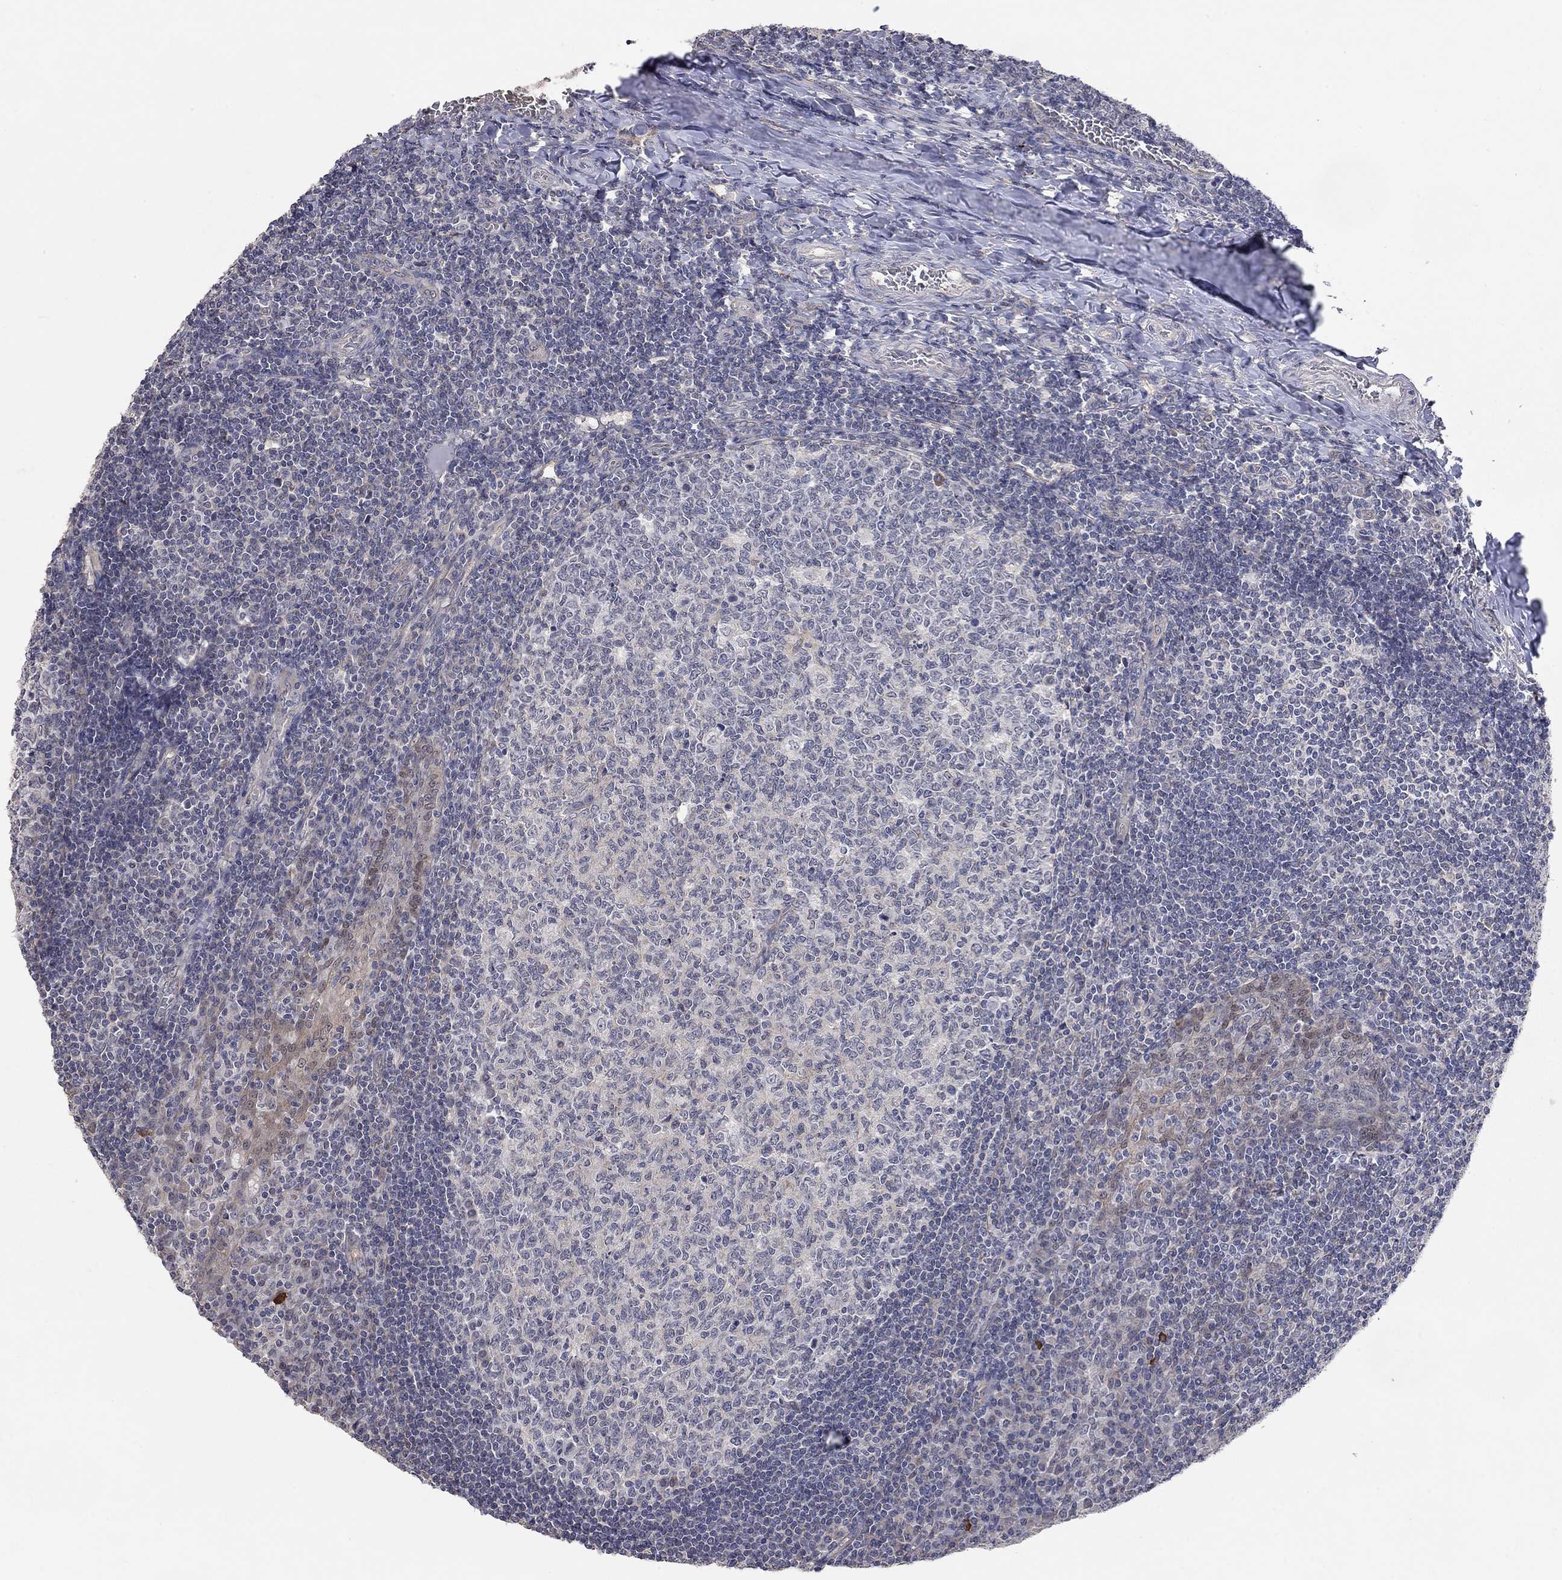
{"staining": {"intensity": "moderate", "quantity": "<25%", "location": "cytoplasmic/membranous"}, "tissue": "tonsil", "cell_type": "Germinal center cells", "image_type": "normal", "snomed": [{"axis": "morphology", "description": "Normal tissue, NOS"}, {"axis": "topography", "description": "Tonsil"}], "caption": "Tonsil stained with DAB IHC reveals low levels of moderate cytoplasmic/membranous expression in approximately <25% of germinal center cells.", "gene": "WASF3", "patient": {"sex": "female", "age": 13}}